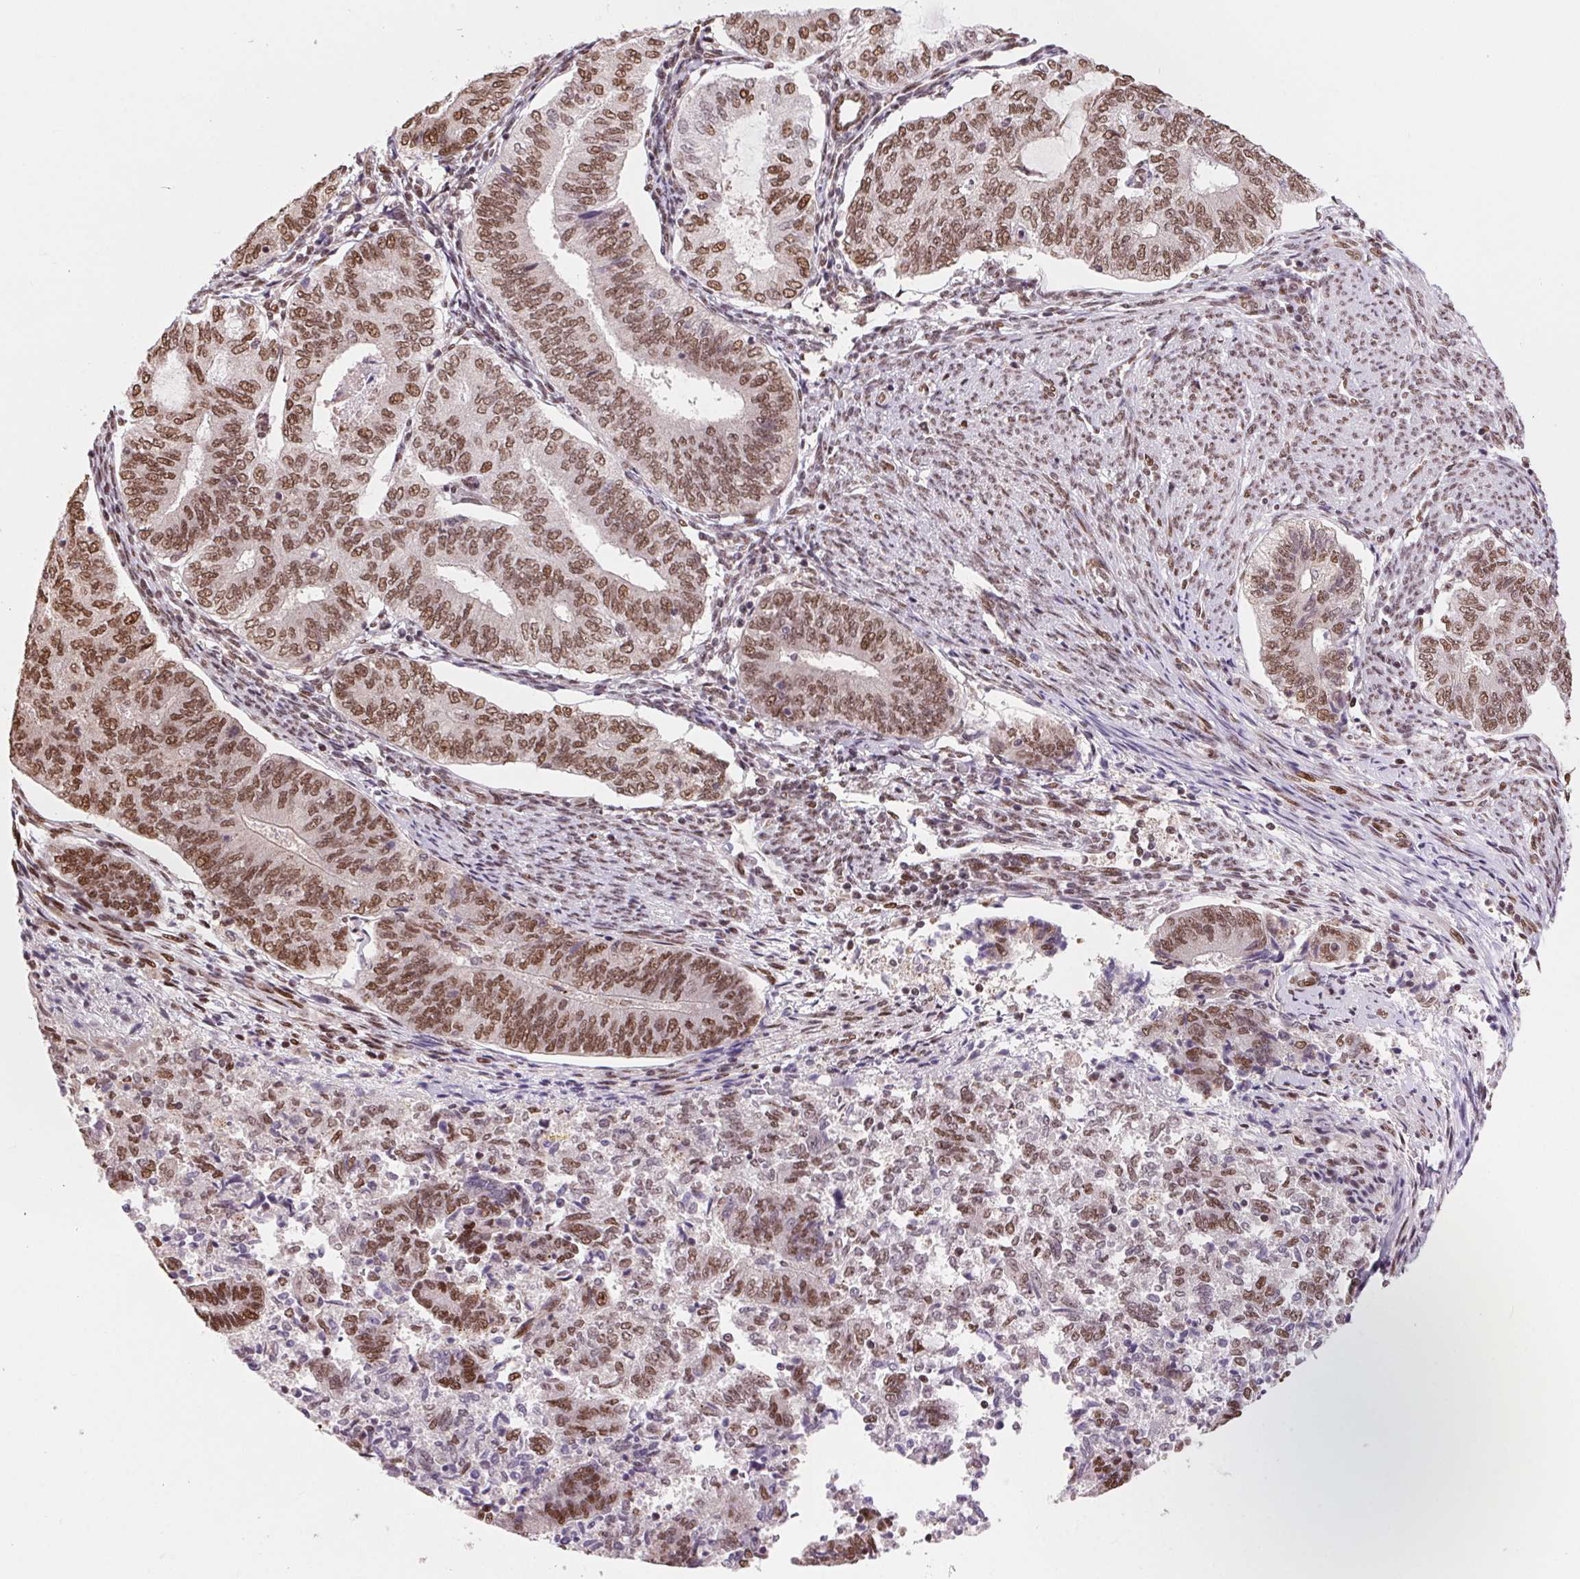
{"staining": {"intensity": "moderate", "quantity": ">75%", "location": "nuclear"}, "tissue": "endometrial cancer", "cell_type": "Tumor cells", "image_type": "cancer", "snomed": [{"axis": "morphology", "description": "Adenocarcinoma, NOS"}, {"axis": "topography", "description": "Endometrium"}], "caption": "This histopathology image exhibits endometrial cancer (adenocarcinoma) stained with immunohistochemistry to label a protein in brown. The nuclear of tumor cells show moderate positivity for the protein. Nuclei are counter-stained blue.", "gene": "RAD23A", "patient": {"sex": "female", "age": 65}}